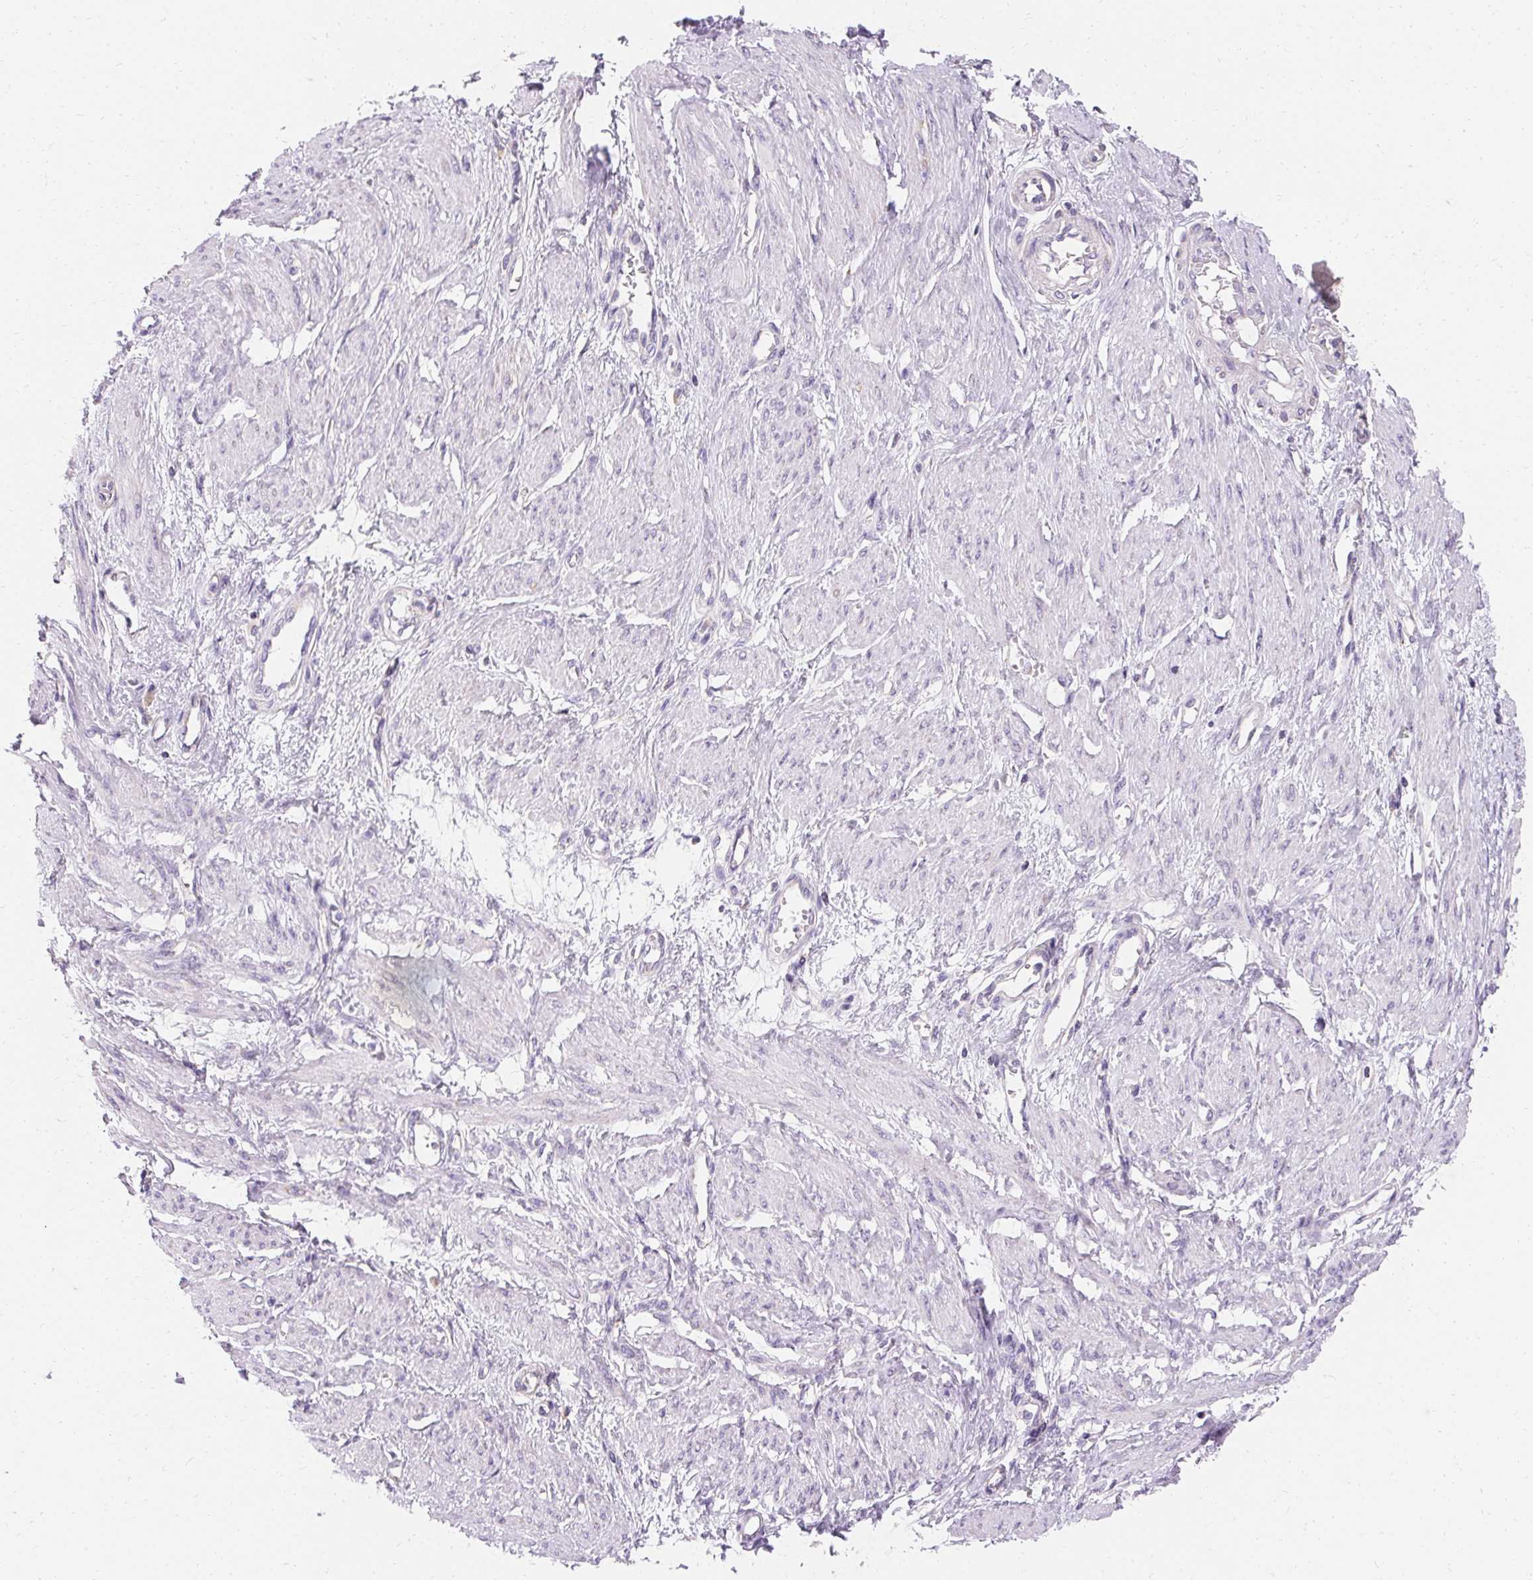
{"staining": {"intensity": "negative", "quantity": "none", "location": "none"}, "tissue": "smooth muscle", "cell_type": "Smooth muscle cells", "image_type": "normal", "snomed": [{"axis": "morphology", "description": "Normal tissue, NOS"}, {"axis": "topography", "description": "Smooth muscle"}, {"axis": "topography", "description": "Uterus"}], "caption": "DAB immunohistochemical staining of unremarkable human smooth muscle reveals no significant positivity in smooth muscle cells. Brightfield microscopy of immunohistochemistry stained with DAB (brown) and hematoxylin (blue), captured at high magnification.", "gene": "ASGR2", "patient": {"sex": "female", "age": 39}}